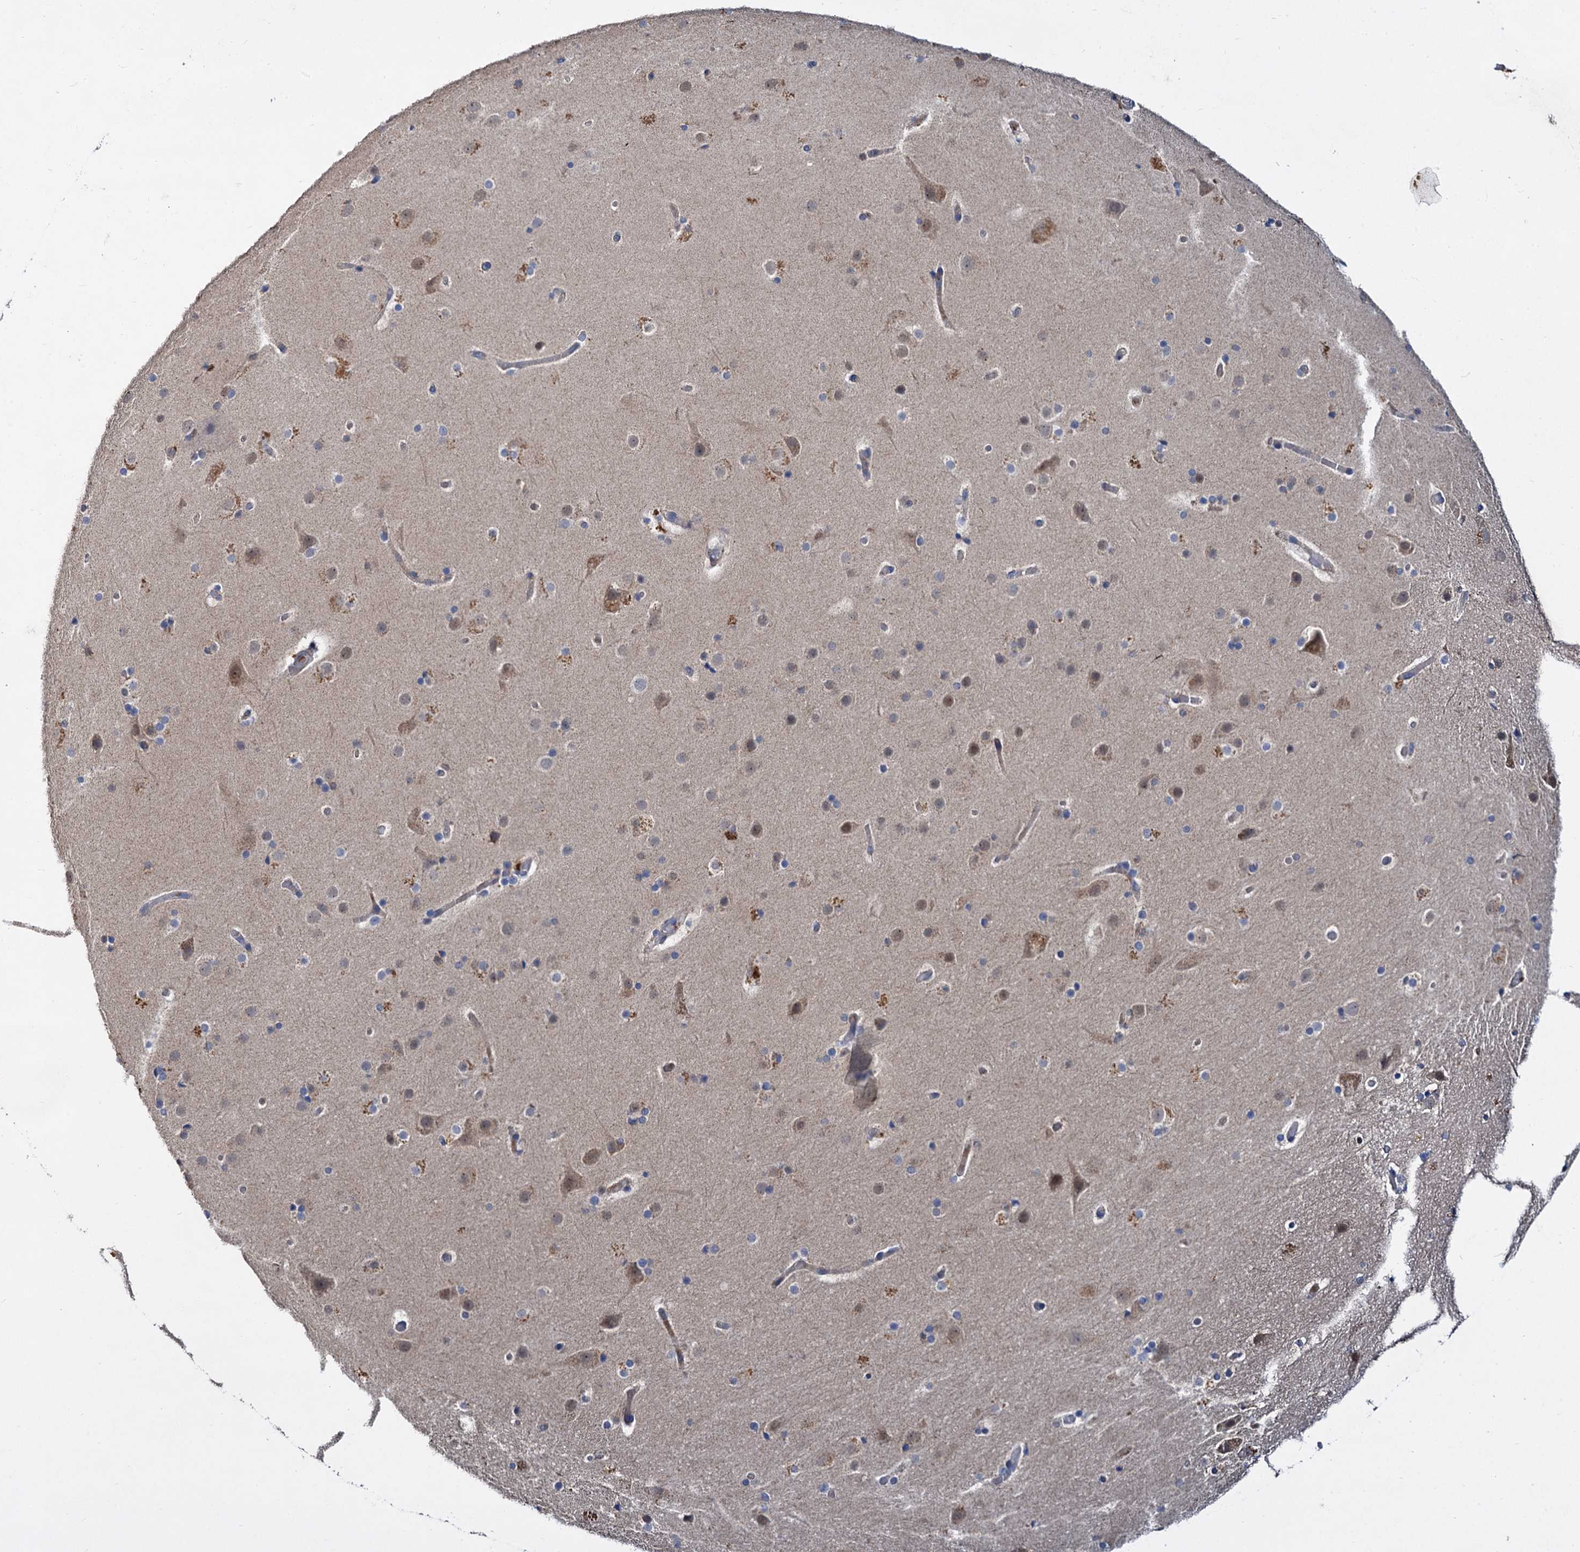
{"staining": {"intensity": "weak", "quantity": ">75%", "location": "cytoplasmic/membranous"}, "tissue": "cerebral cortex", "cell_type": "Endothelial cells", "image_type": "normal", "snomed": [{"axis": "morphology", "description": "Normal tissue, NOS"}, {"axis": "topography", "description": "Cerebral cortex"}], "caption": "This histopathology image demonstrates unremarkable cerebral cortex stained with immunohistochemistry (IHC) to label a protein in brown. The cytoplasmic/membranous of endothelial cells show weak positivity for the protein. Nuclei are counter-stained blue.", "gene": "ALKBH7", "patient": {"sex": "male", "age": 57}}